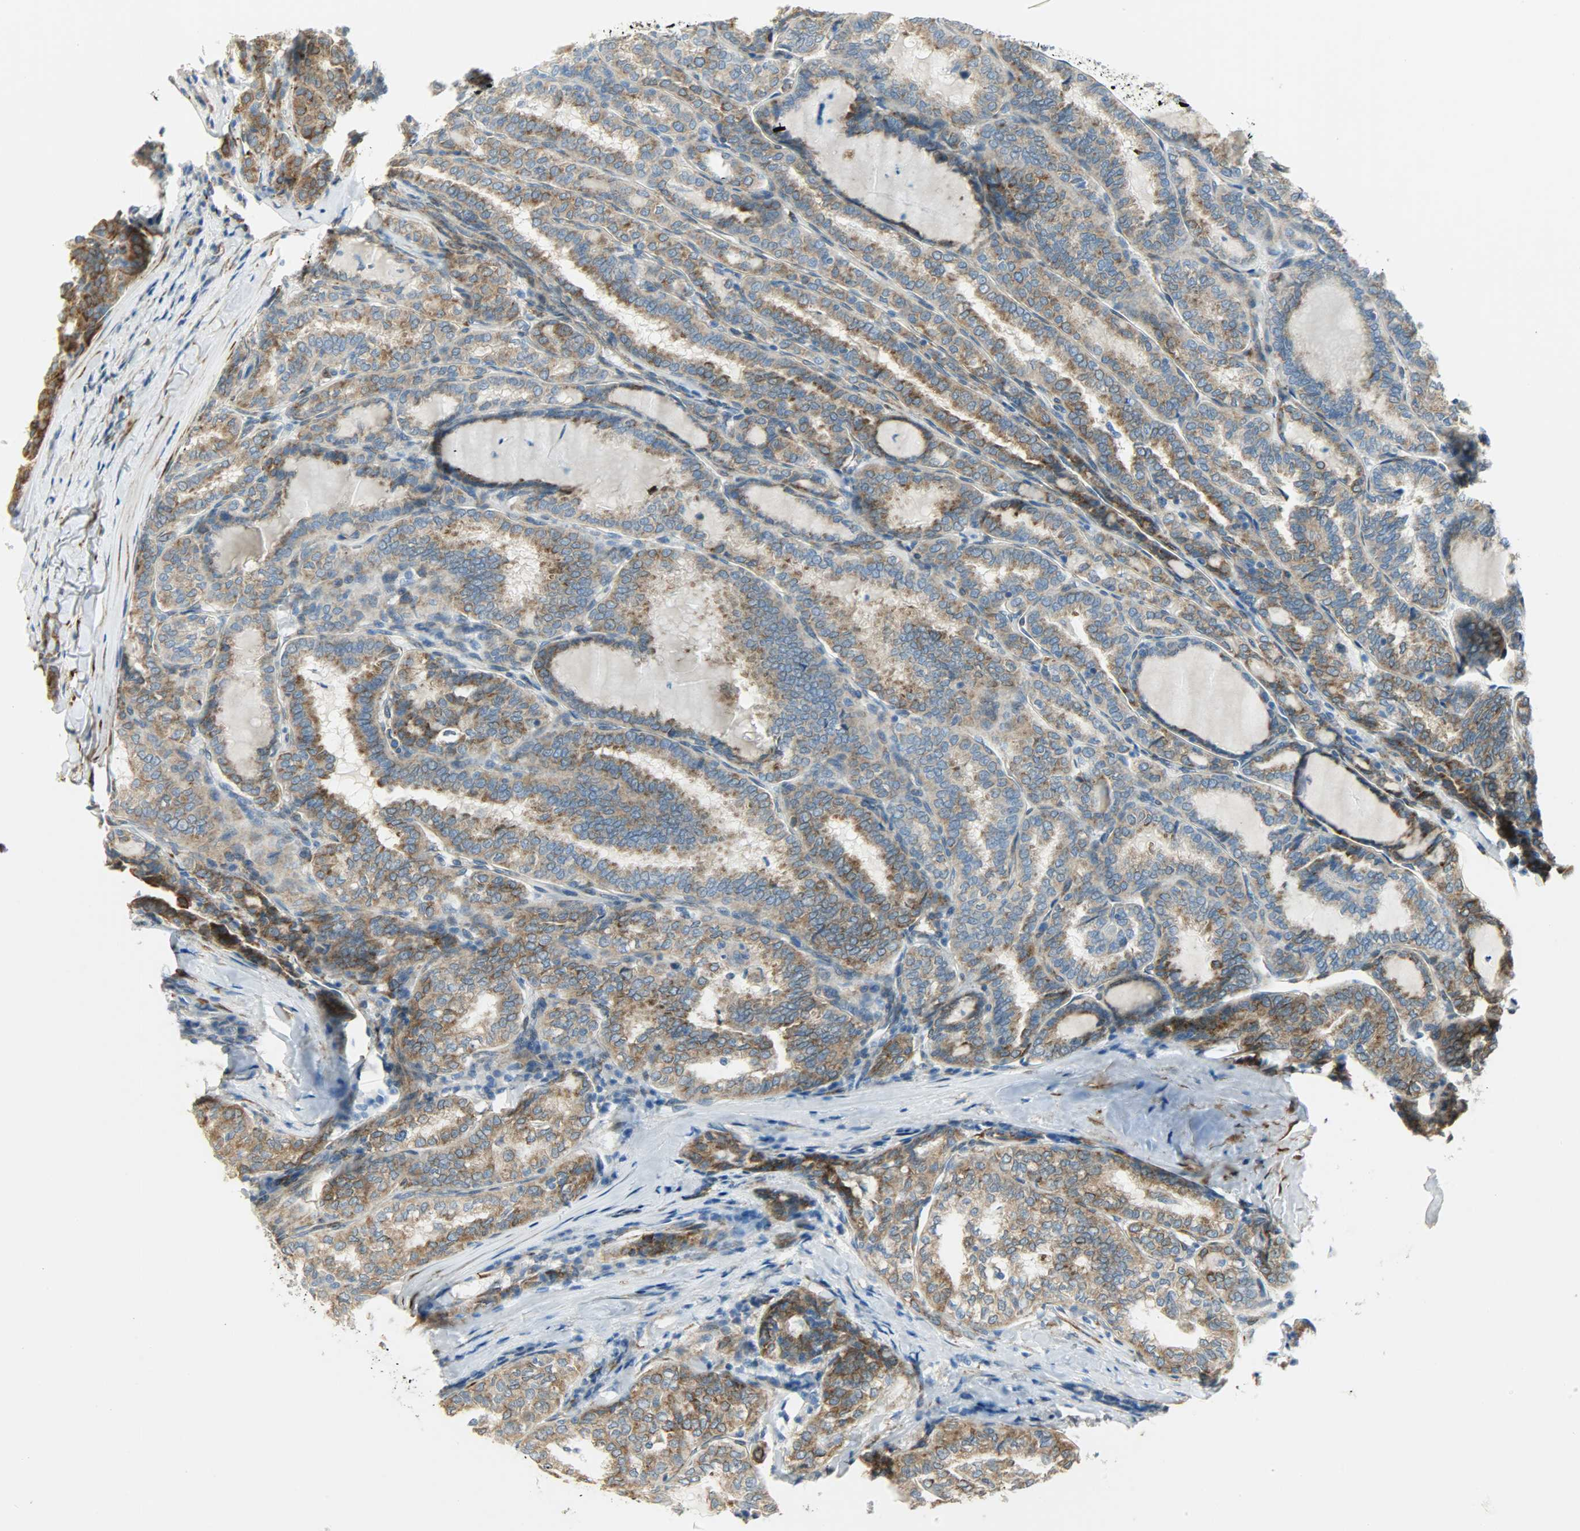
{"staining": {"intensity": "moderate", "quantity": ">75%", "location": "cytoplasmic/membranous"}, "tissue": "thyroid cancer", "cell_type": "Tumor cells", "image_type": "cancer", "snomed": [{"axis": "morphology", "description": "Papillary adenocarcinoma, NOS"}, {"axis": "topography", "description": "Thyroid gland"}], "caption": "This is a micrograph of immunohistochemistry (IHC) staining of thyroid cancer (papillary adenocarcinoma), which shows moderate staining in the cytoplasmic/membranous of tumor cells.", "gene": "PKD2", "patient": {"sex": "female", "age": 30}}